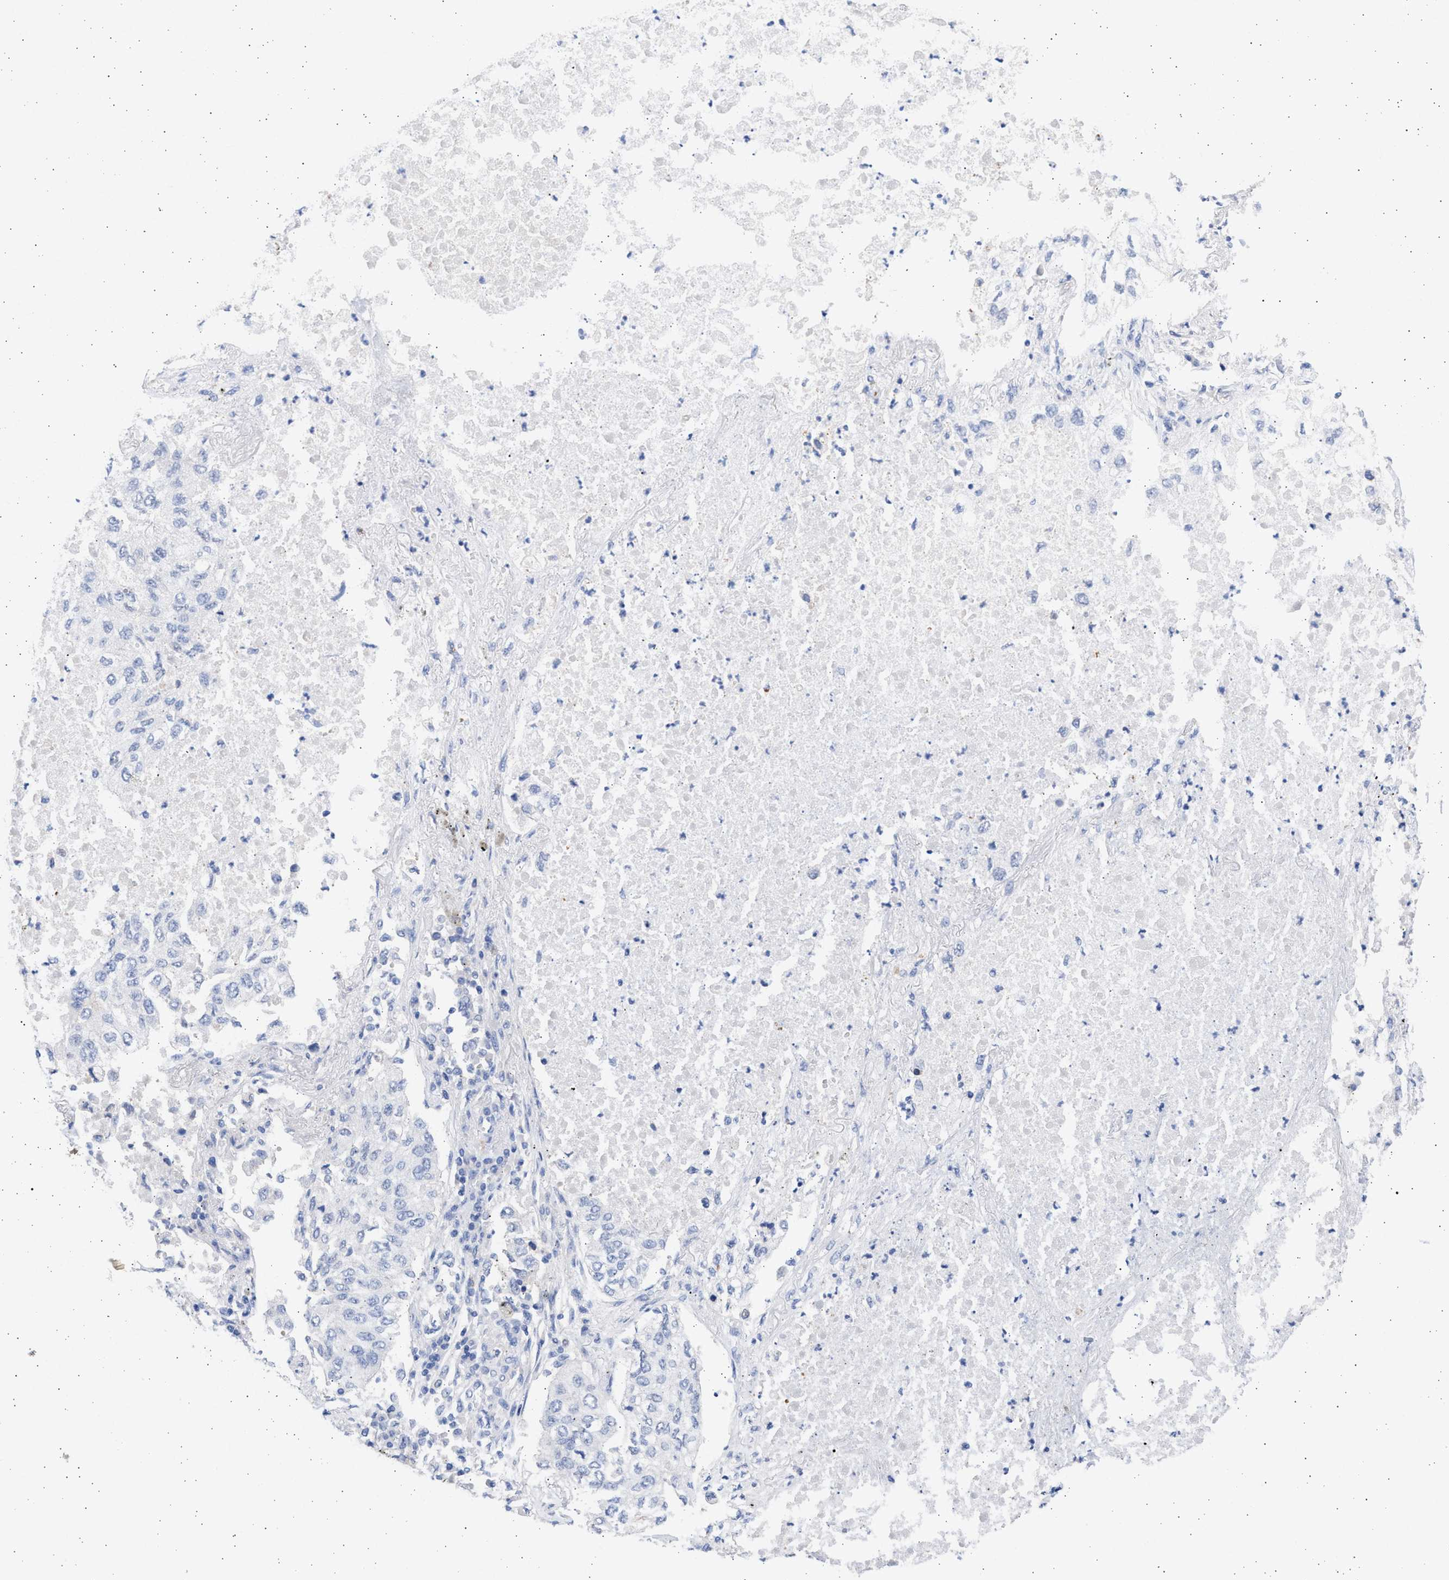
{"staining": {"intensity": "negative", "quantity": "none", "location": "none"}, "tissue": "lung cancer", "cell_type": "Tumor cells", "image_type": "cancer", "snomed": [{"axis": "morphology", "description": "Inflammation, NOS"}, {"axis": "morphology", "description": "Adenocarcinoma, NOS"}, {"axis": "topography", "description": "Lung"}], "caption": "Immunohistochemical staining of lung adenocarcinoma demonstrates no significant positivity in tumor cells.", "gene": "ALDOC", "patient": {"sex": "male", "age": 63}}